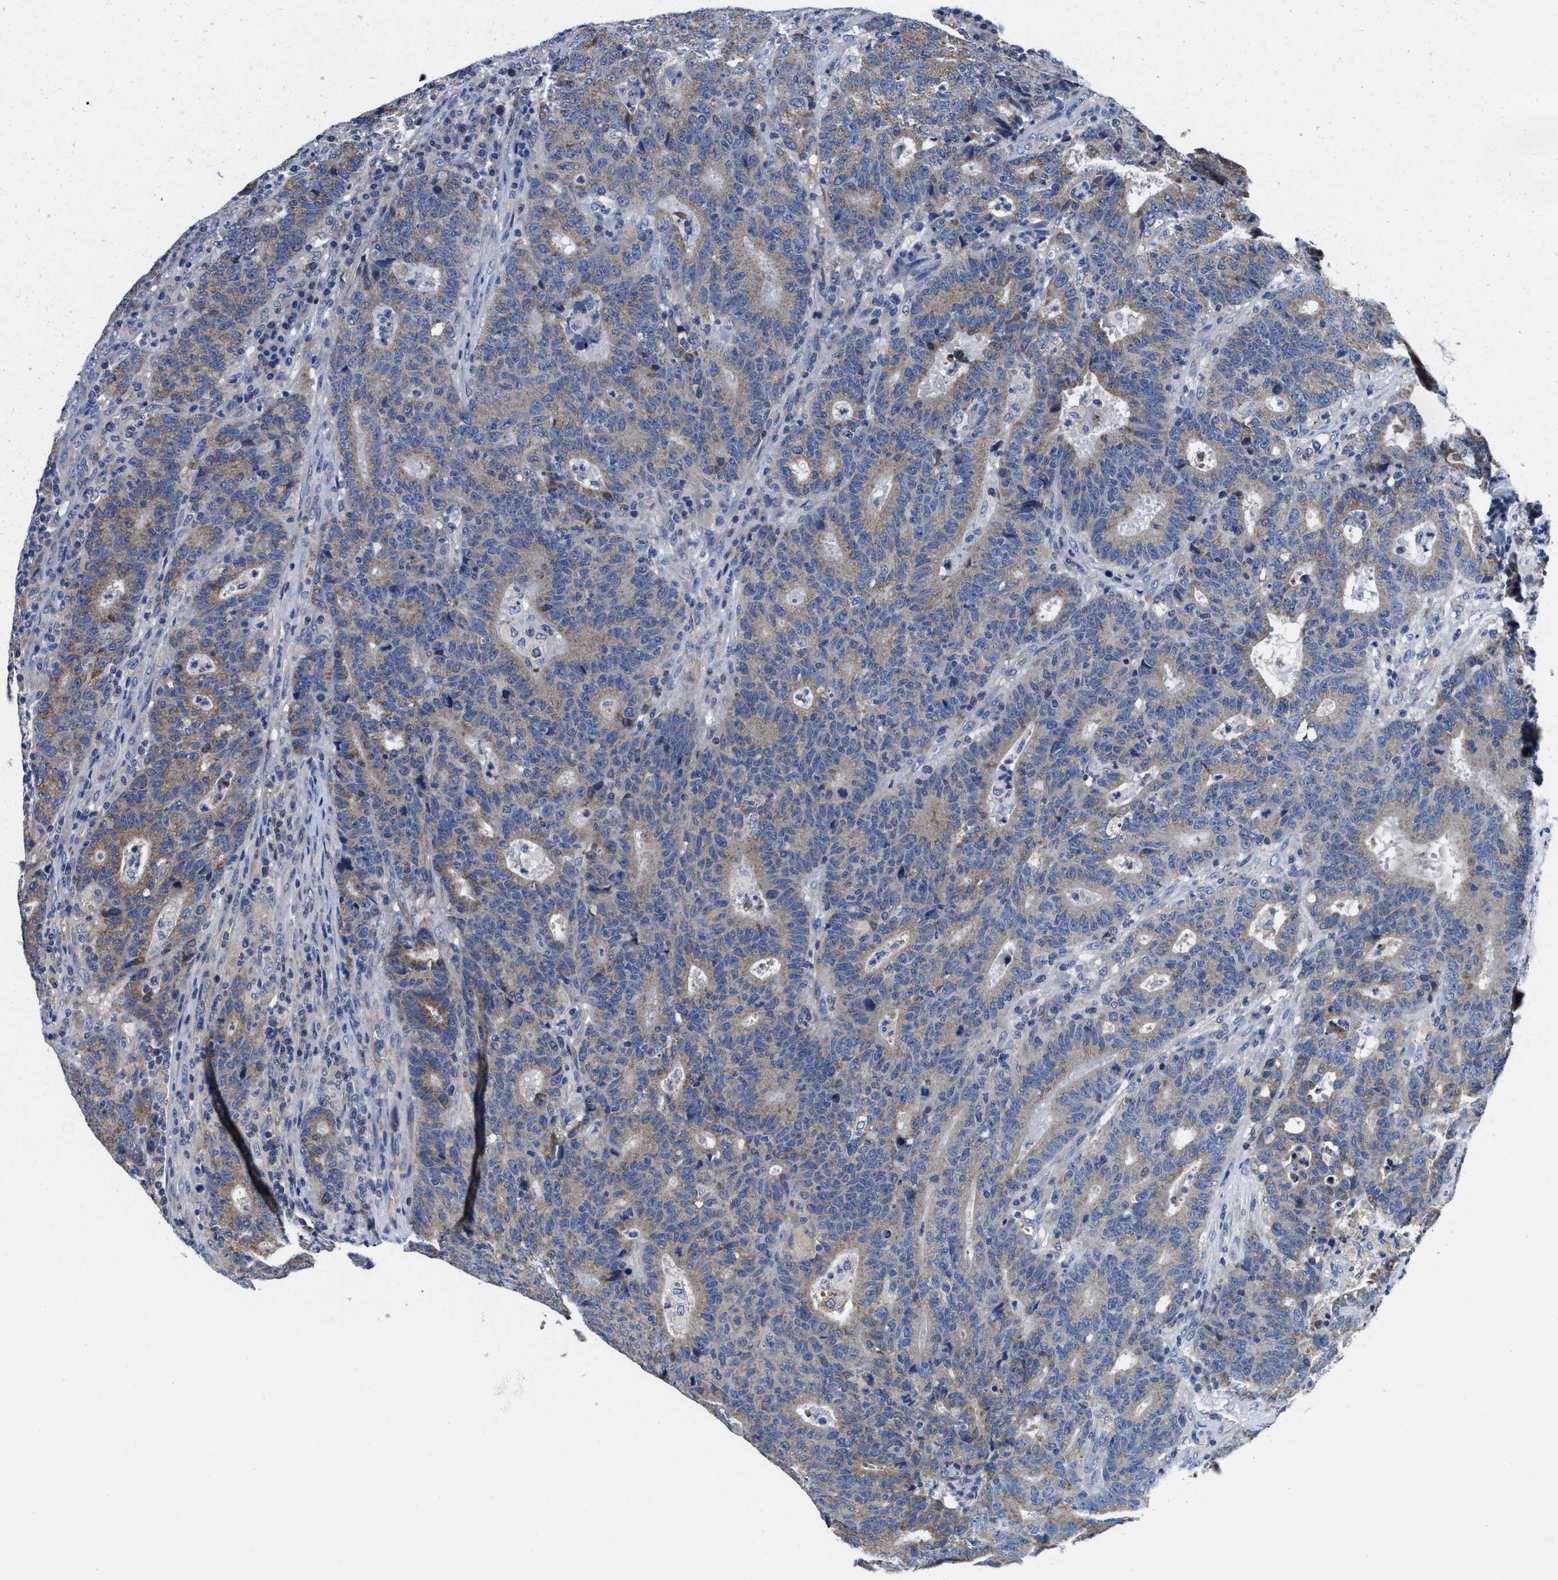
{"staining": {"intensity": "moderate", "quantity": "25%-75%", "location": "cytoplasmic/membranous"}, "tissue": "colorectal cancer", "cell_type": "Tumor cells", "image_type": "cancer", "snomed": [{"axis": "morphology", "description": "Adenocarcinoma, NOS"}, {"axis": "topography", "description": "Colon"}], "caption": "Brown immunohistochemical staining in adenocarcinoma (colorectal) reveals moderate cytoplasmic/membranous positivity in approximately 25%-75% of tumor cells.", "gene": "TMEM30A", "patient": {"sex": "female", "age": 75}}